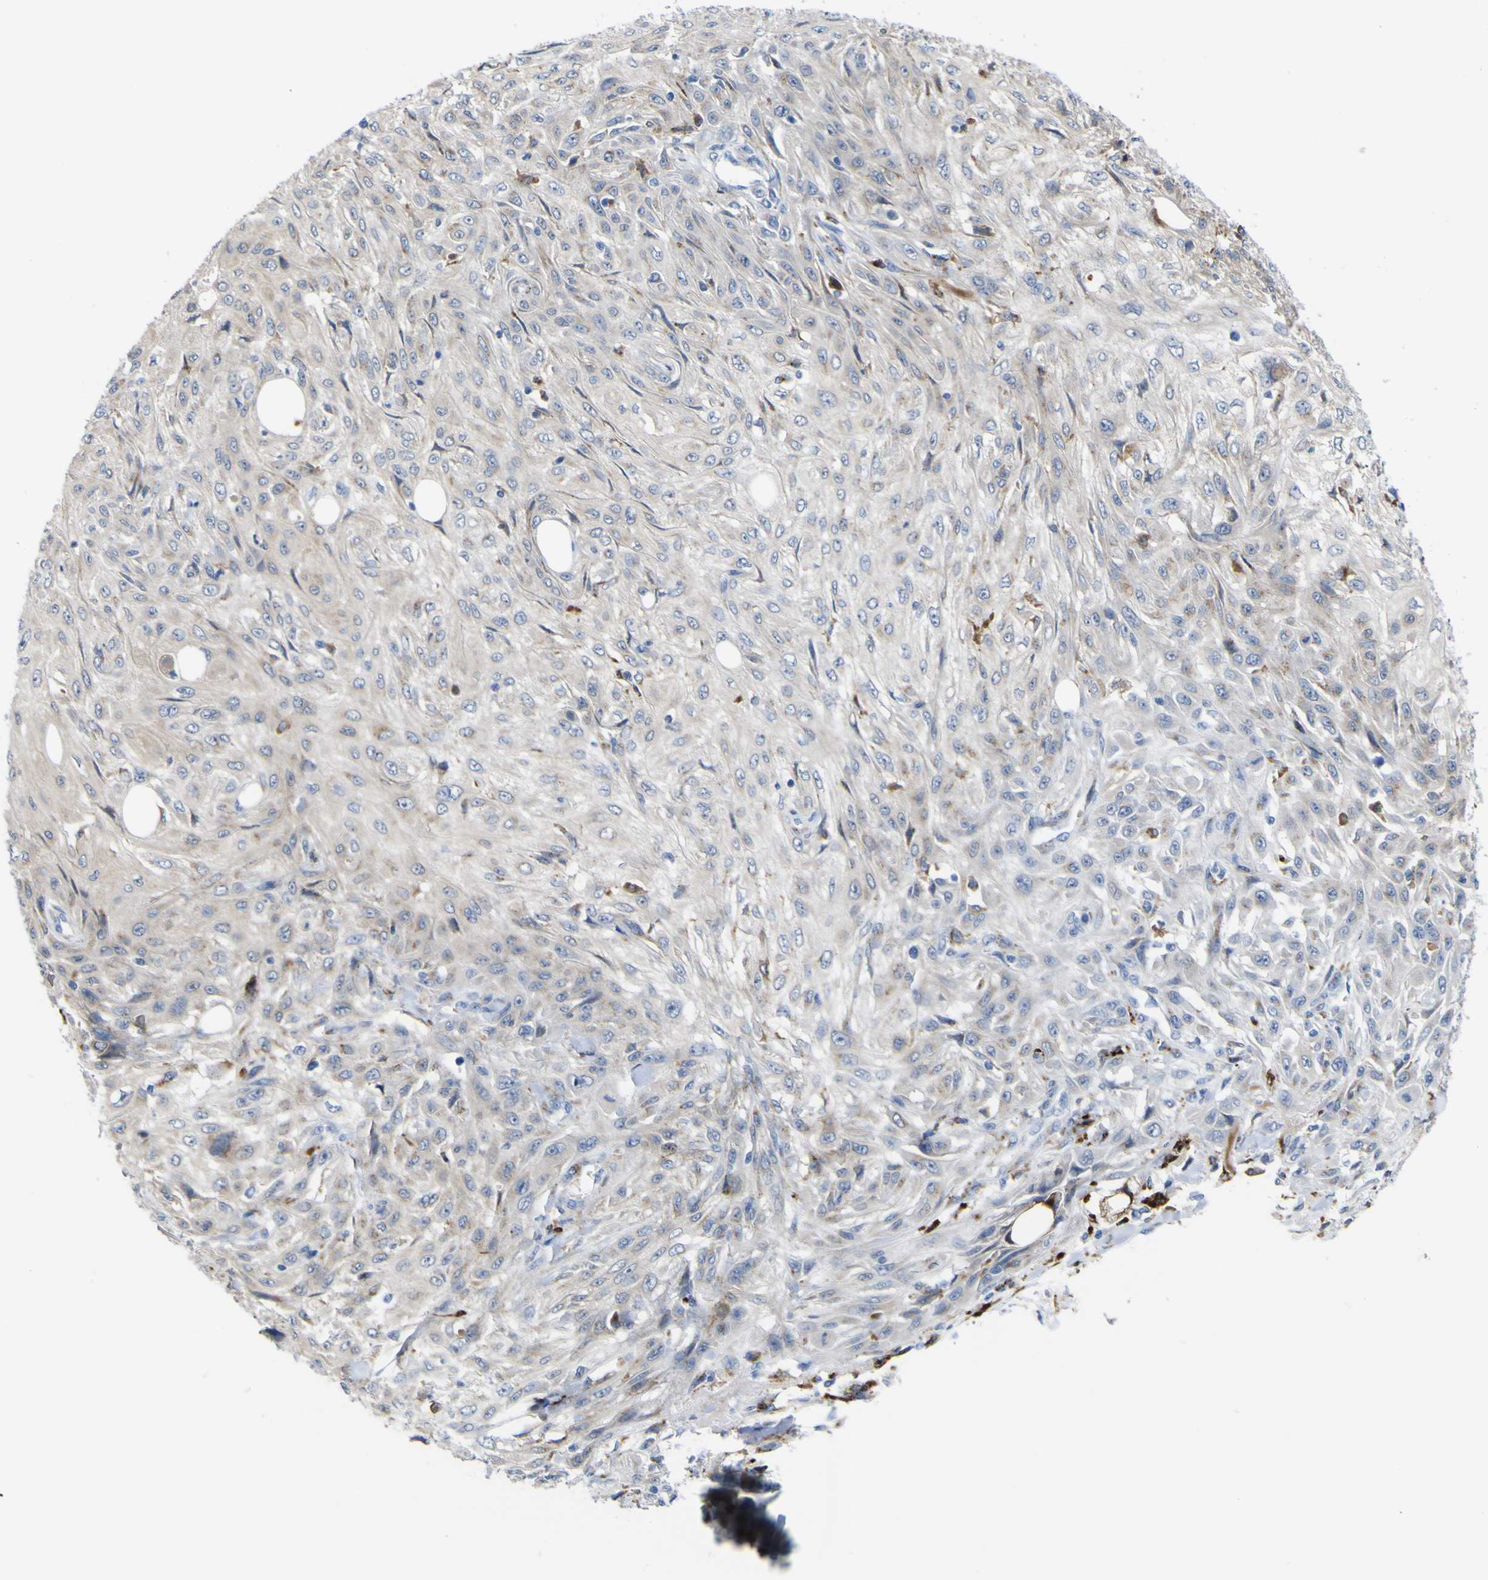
{"staining": {"intensity": "weak", "quantity": ">75%", "location": "cytoplasmic/membranous"}, "tissue": "skin cancer", "cell_type": "Tumor cells", "image_type": "cancer", "snomed": [{"axis": "morphology", "description": "Squamous cell carcinoma, NOS"}, {"axis": "topography", "description": "Skin"}], "caption": "High-power microscopy captured an immunohistochemistry photomicrograph of skin squamous cell carcinoma, revealing weak cytoplasmic/membranous positivity in about >75% of tumor cells.", "gene": "PTPRF", "patient": {"sex": "male", "age": 75}}